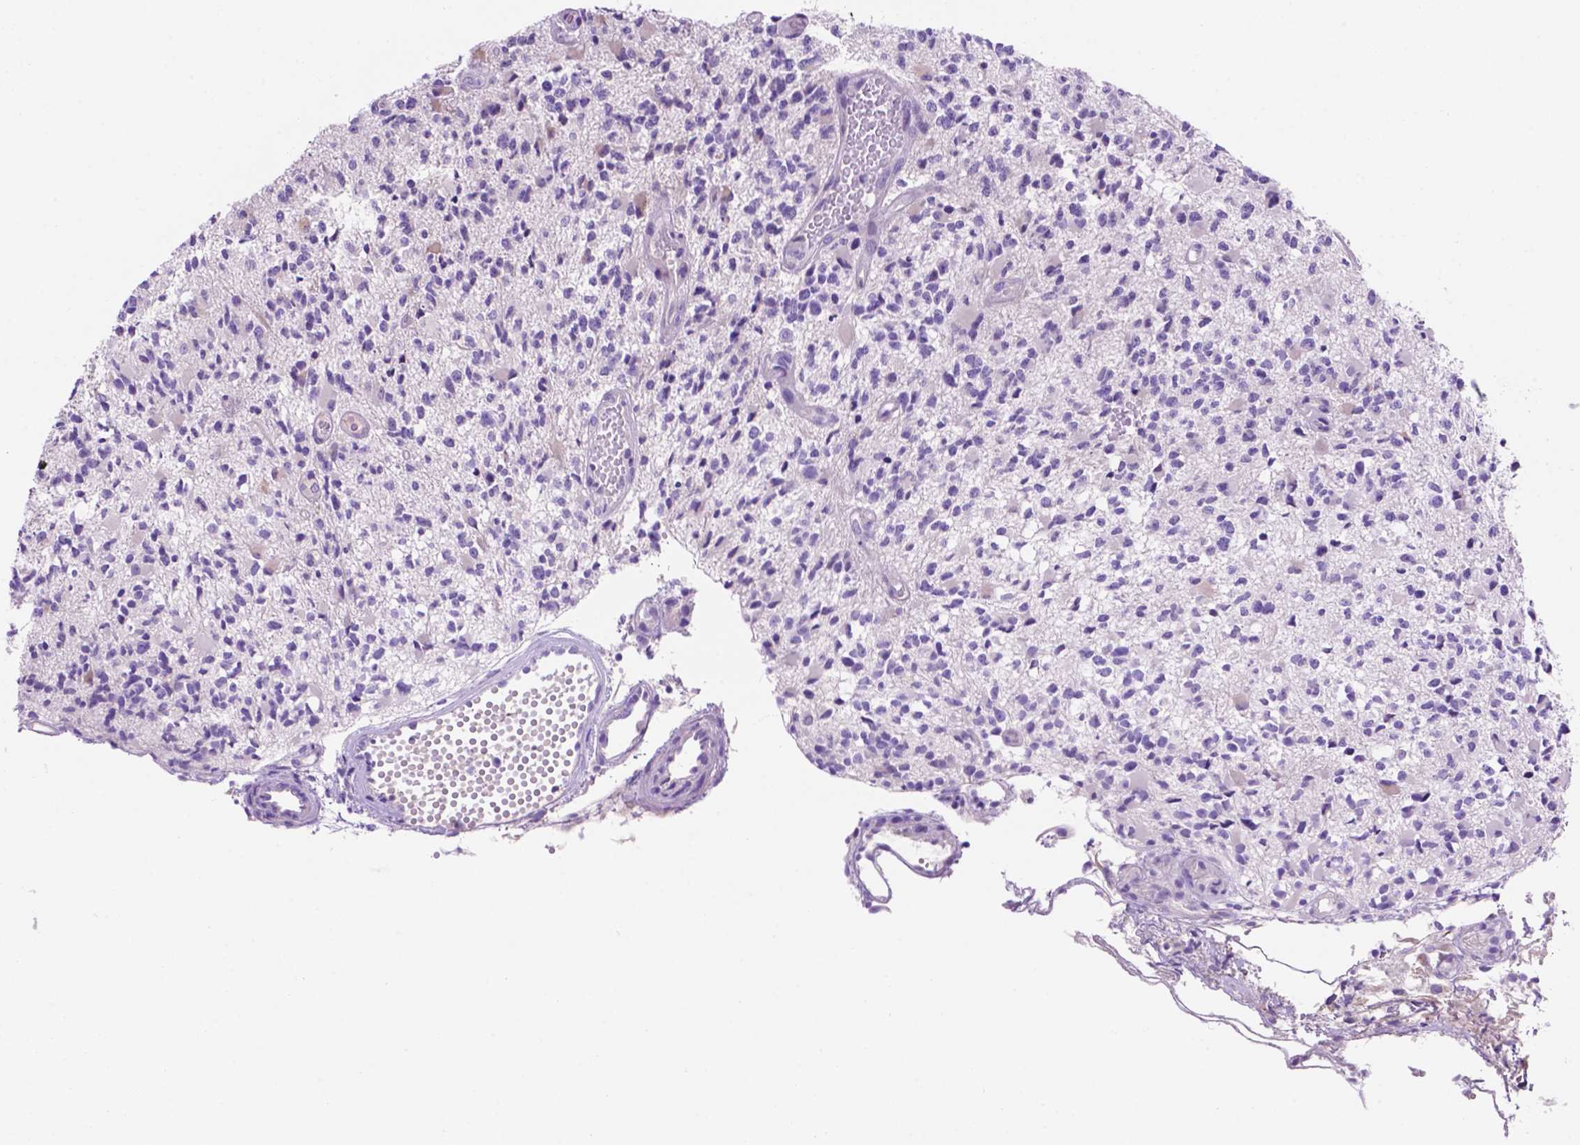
{"staining": {"intensity": "negative", "quantity": "none", "location": "none"}, "tissue": "glioma", "cell_type": "Tumor cells", "image_type": "cancer", "snomed": [{"axis": "morphology", "description": "Glioma, malignant, High grade"}, {"axis": "topography", "description": "Brain"}], "caption": "A high-resolution photomicrograph shows immunohistochemistry staining of glioma, which demonstrates no significant positivity in tumor cells.", "gene": "CEACAM7", "patient": {"sex": "female", "age": 63}}